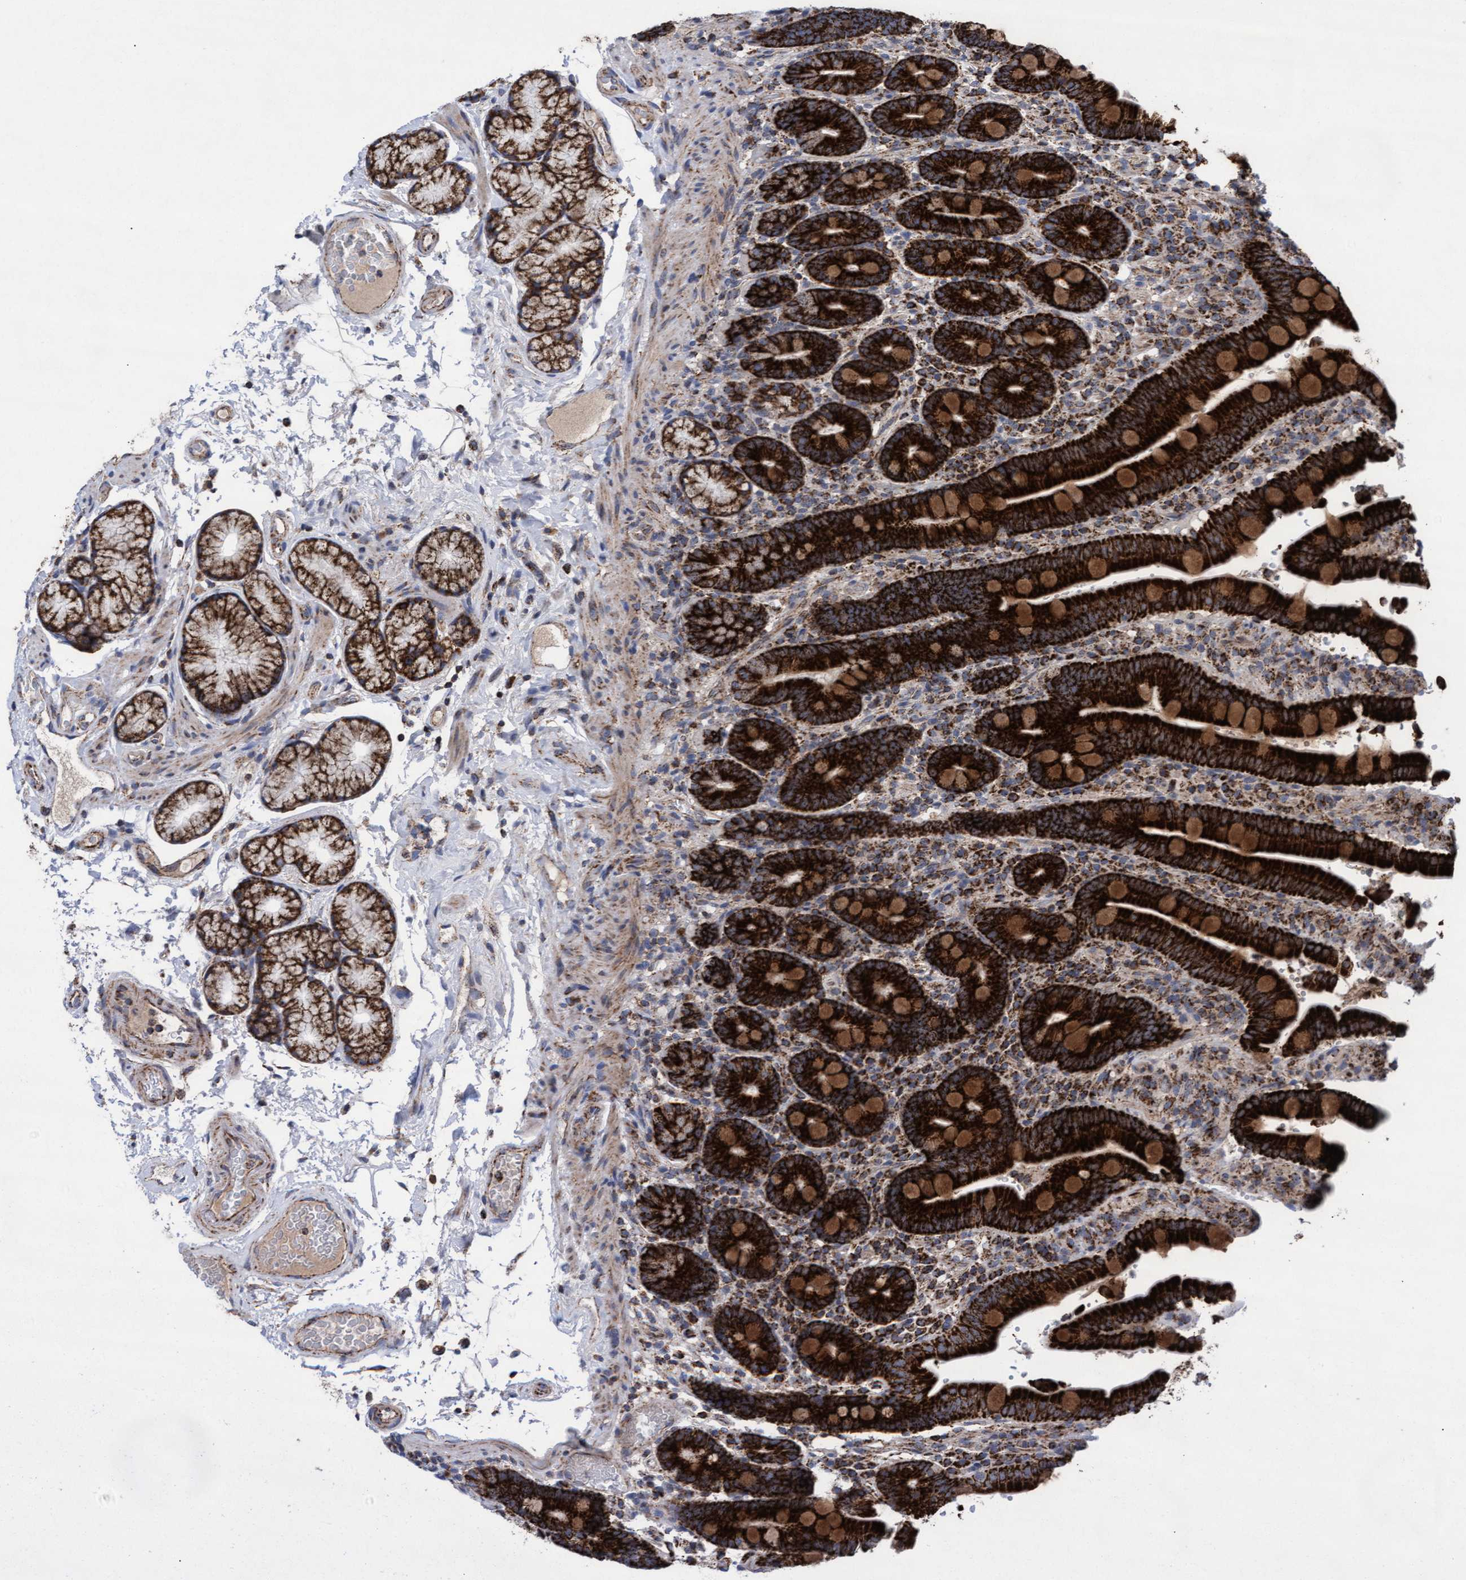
{"staining": {"intensity": "strong", "quantity": ">75%", "location": "cytoplasmic/membranous"}, "tissue": "duodenum", "cell_type": "Glandular cells", "image_type": "normal", "snomed": [{"axis": "morphology", "description": "Normal tissue, NOS"}, {"axis": "topography", "description": "Small intestine, NOS"}], "caption": "The photomicrograph displays immunohistochemical staining of benign duodenum. There is strong cytoplasmic/membranous positivity is seen in about >75% of glandular cells.", "gene": "MRPL38", "patient": {"sex": "female", "age": 71}}